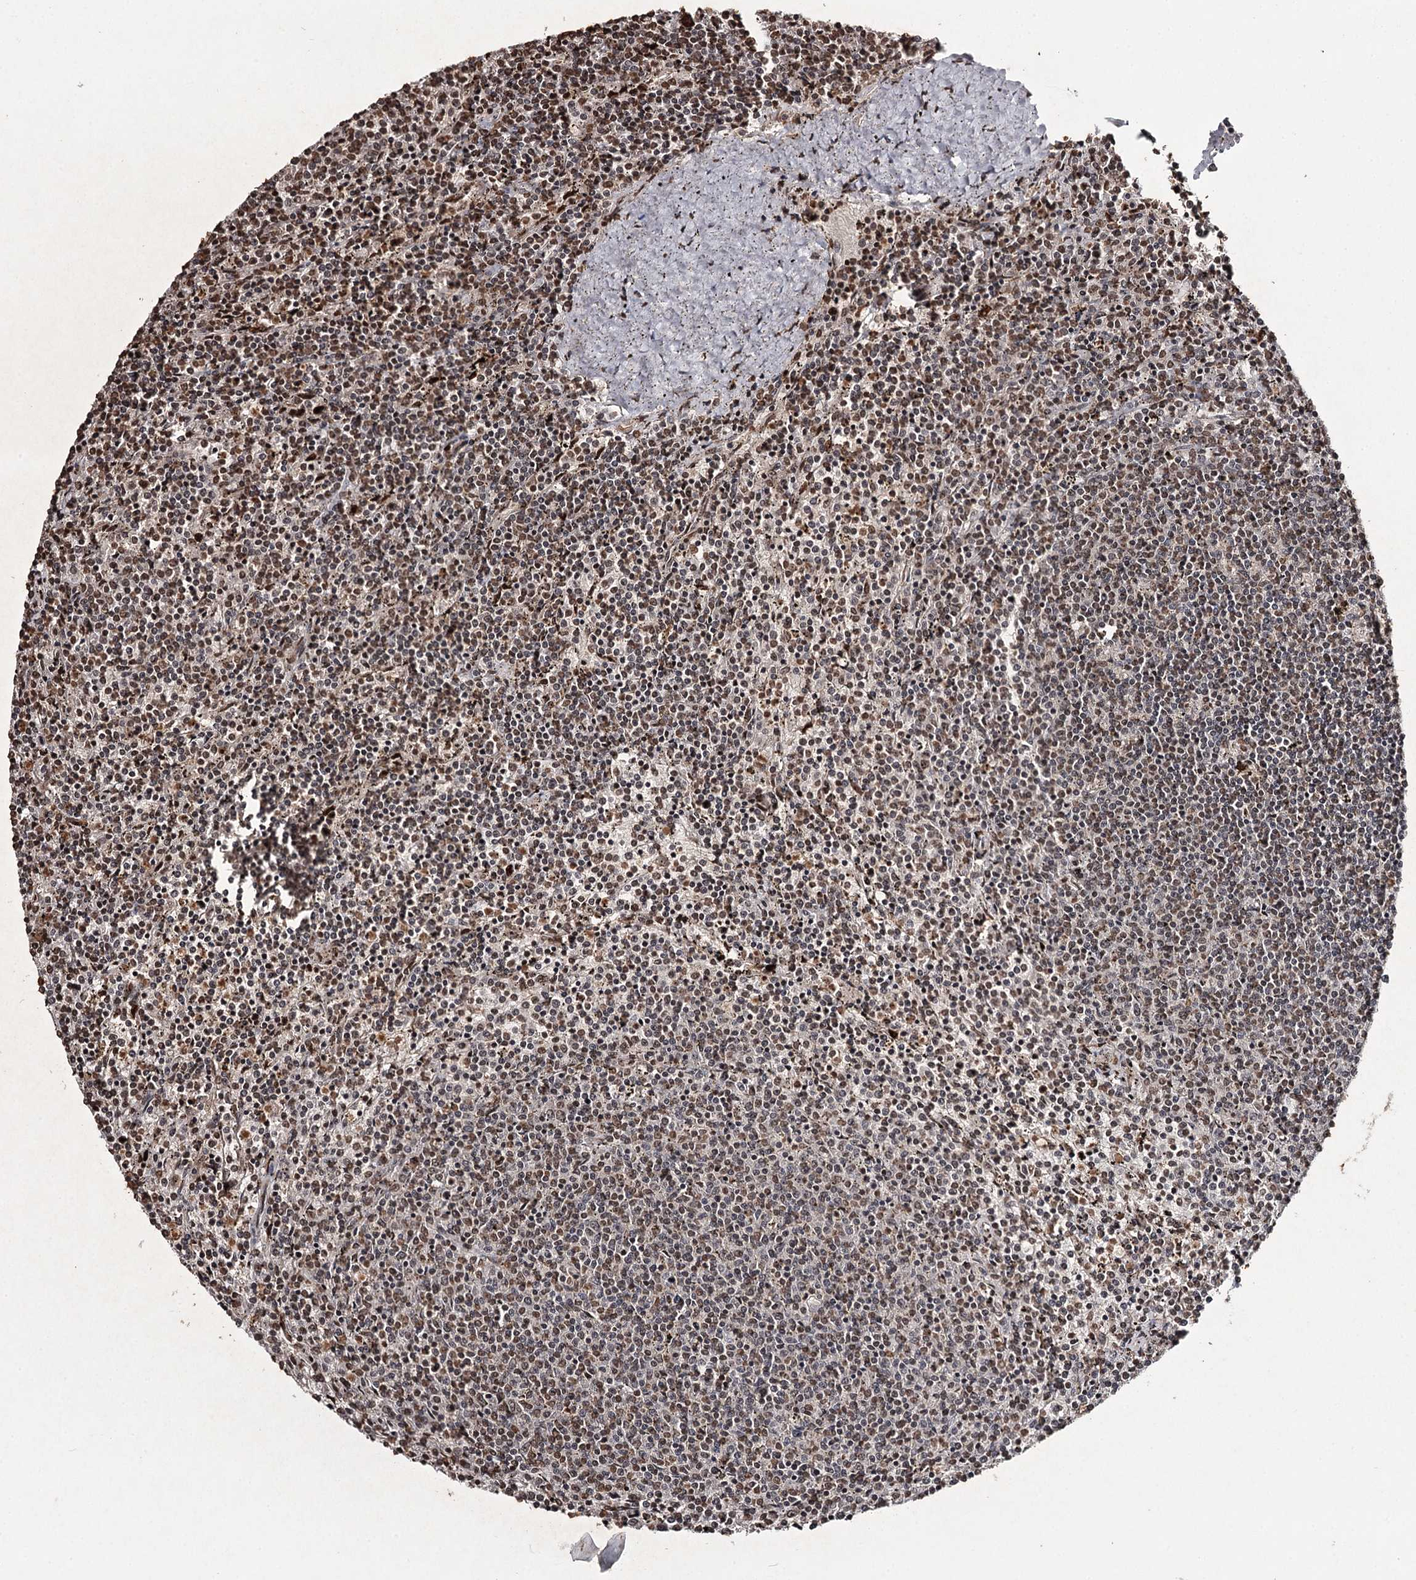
{"staining": {"intensity": "strong", "quantity": "25%-75%", "location": "nuclear"}, "tissue": "lymphoma", "cell_type": "Tumor cells", "image_type": "cancer", "snomed": [{"axis": "morphology", "description": "Malignant lymphoma, non-Hodgkin's type, Low grade"}, {"axis": "topography", "description": "Spleen"}], "caption": "Brown immunohistochemical staining in lymphoma shows strong nuclear expression in approximately 25%-75% of tumor cells.", "gene": "THYN1", "patient": {"sex": "female", "age": 50}}